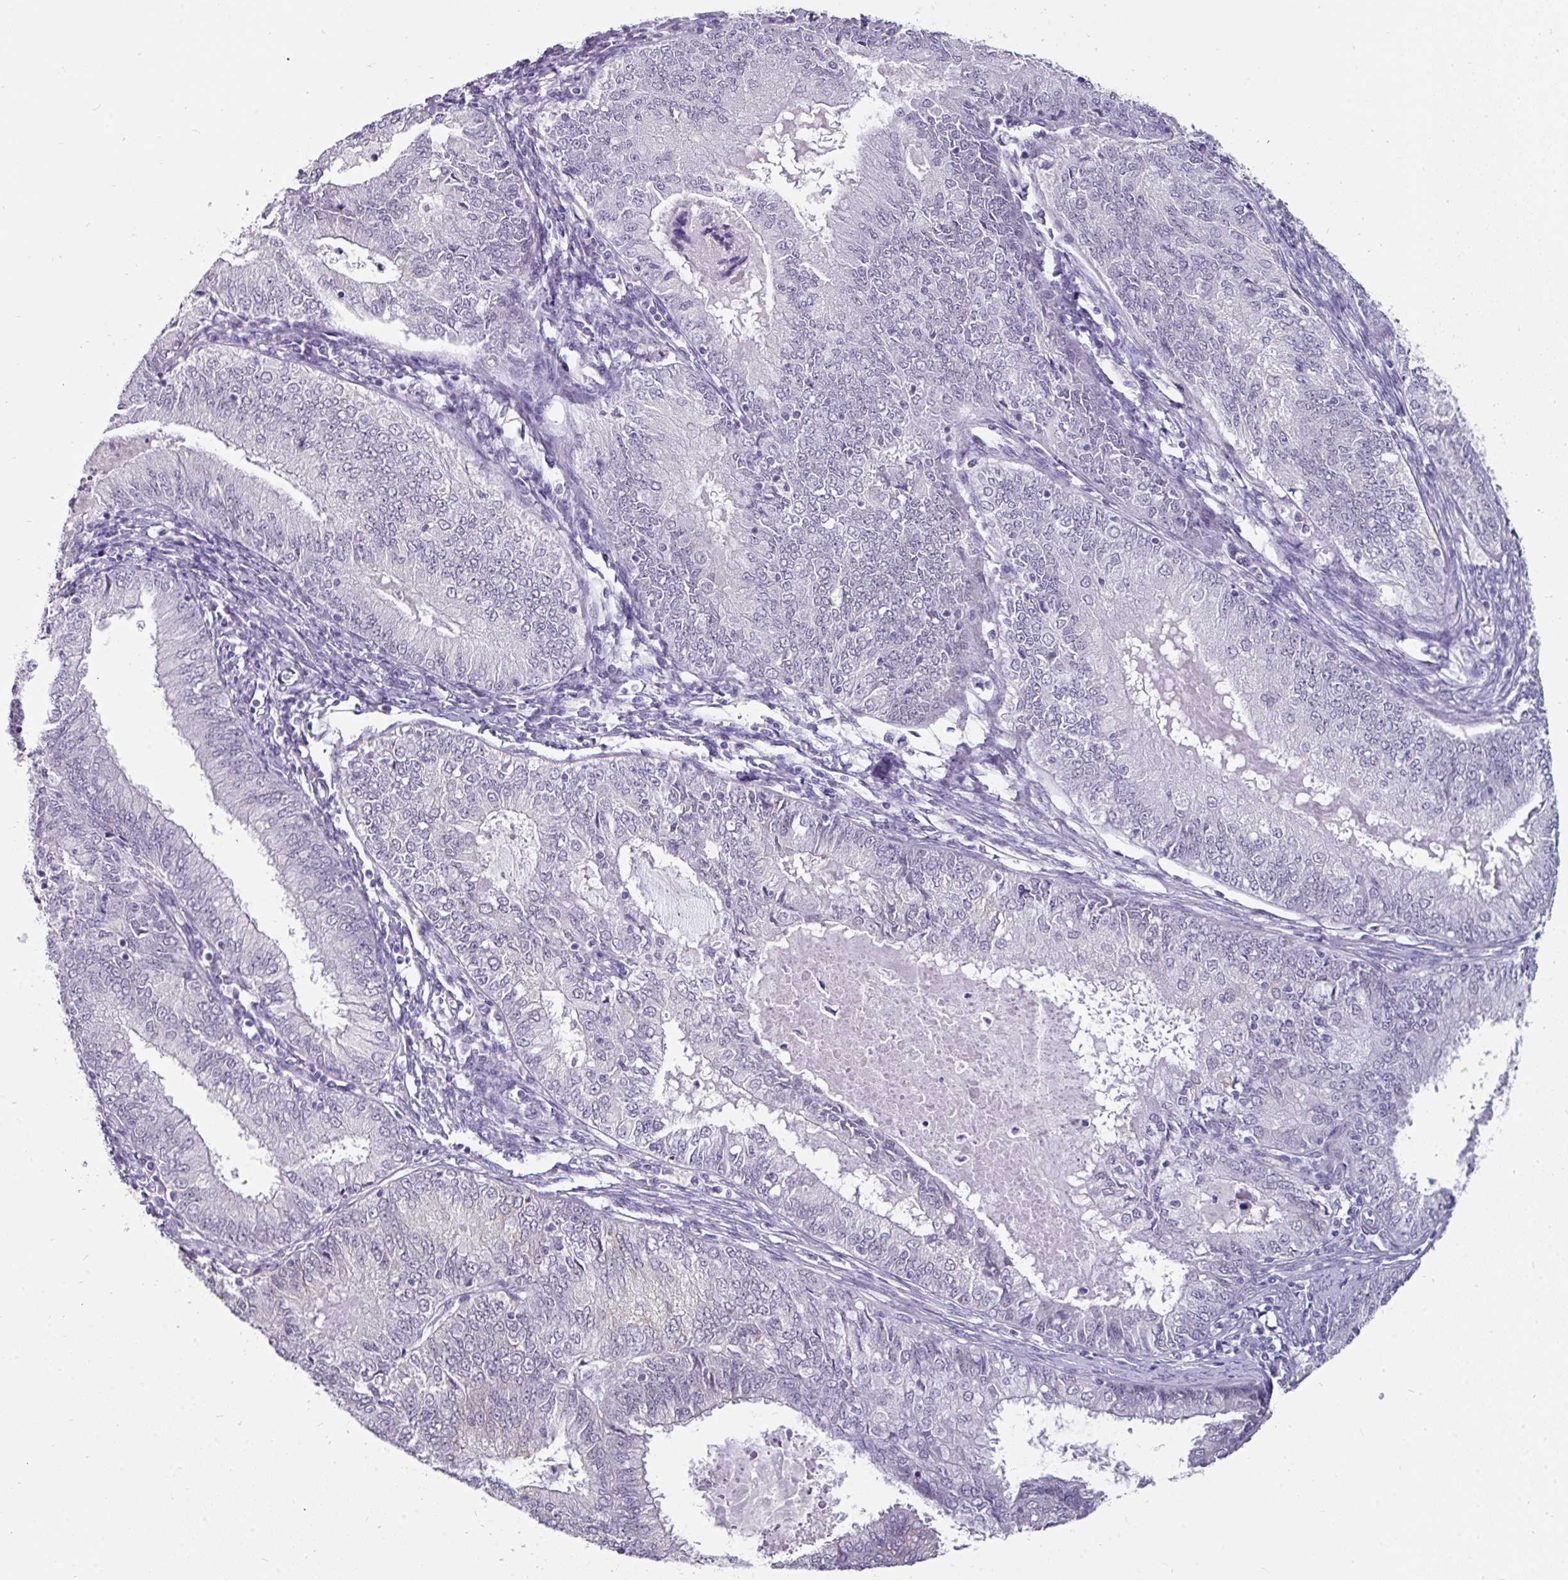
{"staining": {"intensity": "negative", "quantity": "none", "location": "none"}, "tissue": "endometrial cancer", "cell_type": "Tumor cells", "image_type": "cancer", "snomed": [{"axis": "morphology", "description": "Adenocarcinoma, NOS"}, {"axis": "topography", "description": "Endometrium"}], "caption": "An image of adenocarcinoma (endometrial) stained for a protein demonstrates no brown staining in tumor cells.", "gene": "EYA3", "patient": {"sex": "female", "age": 57}}